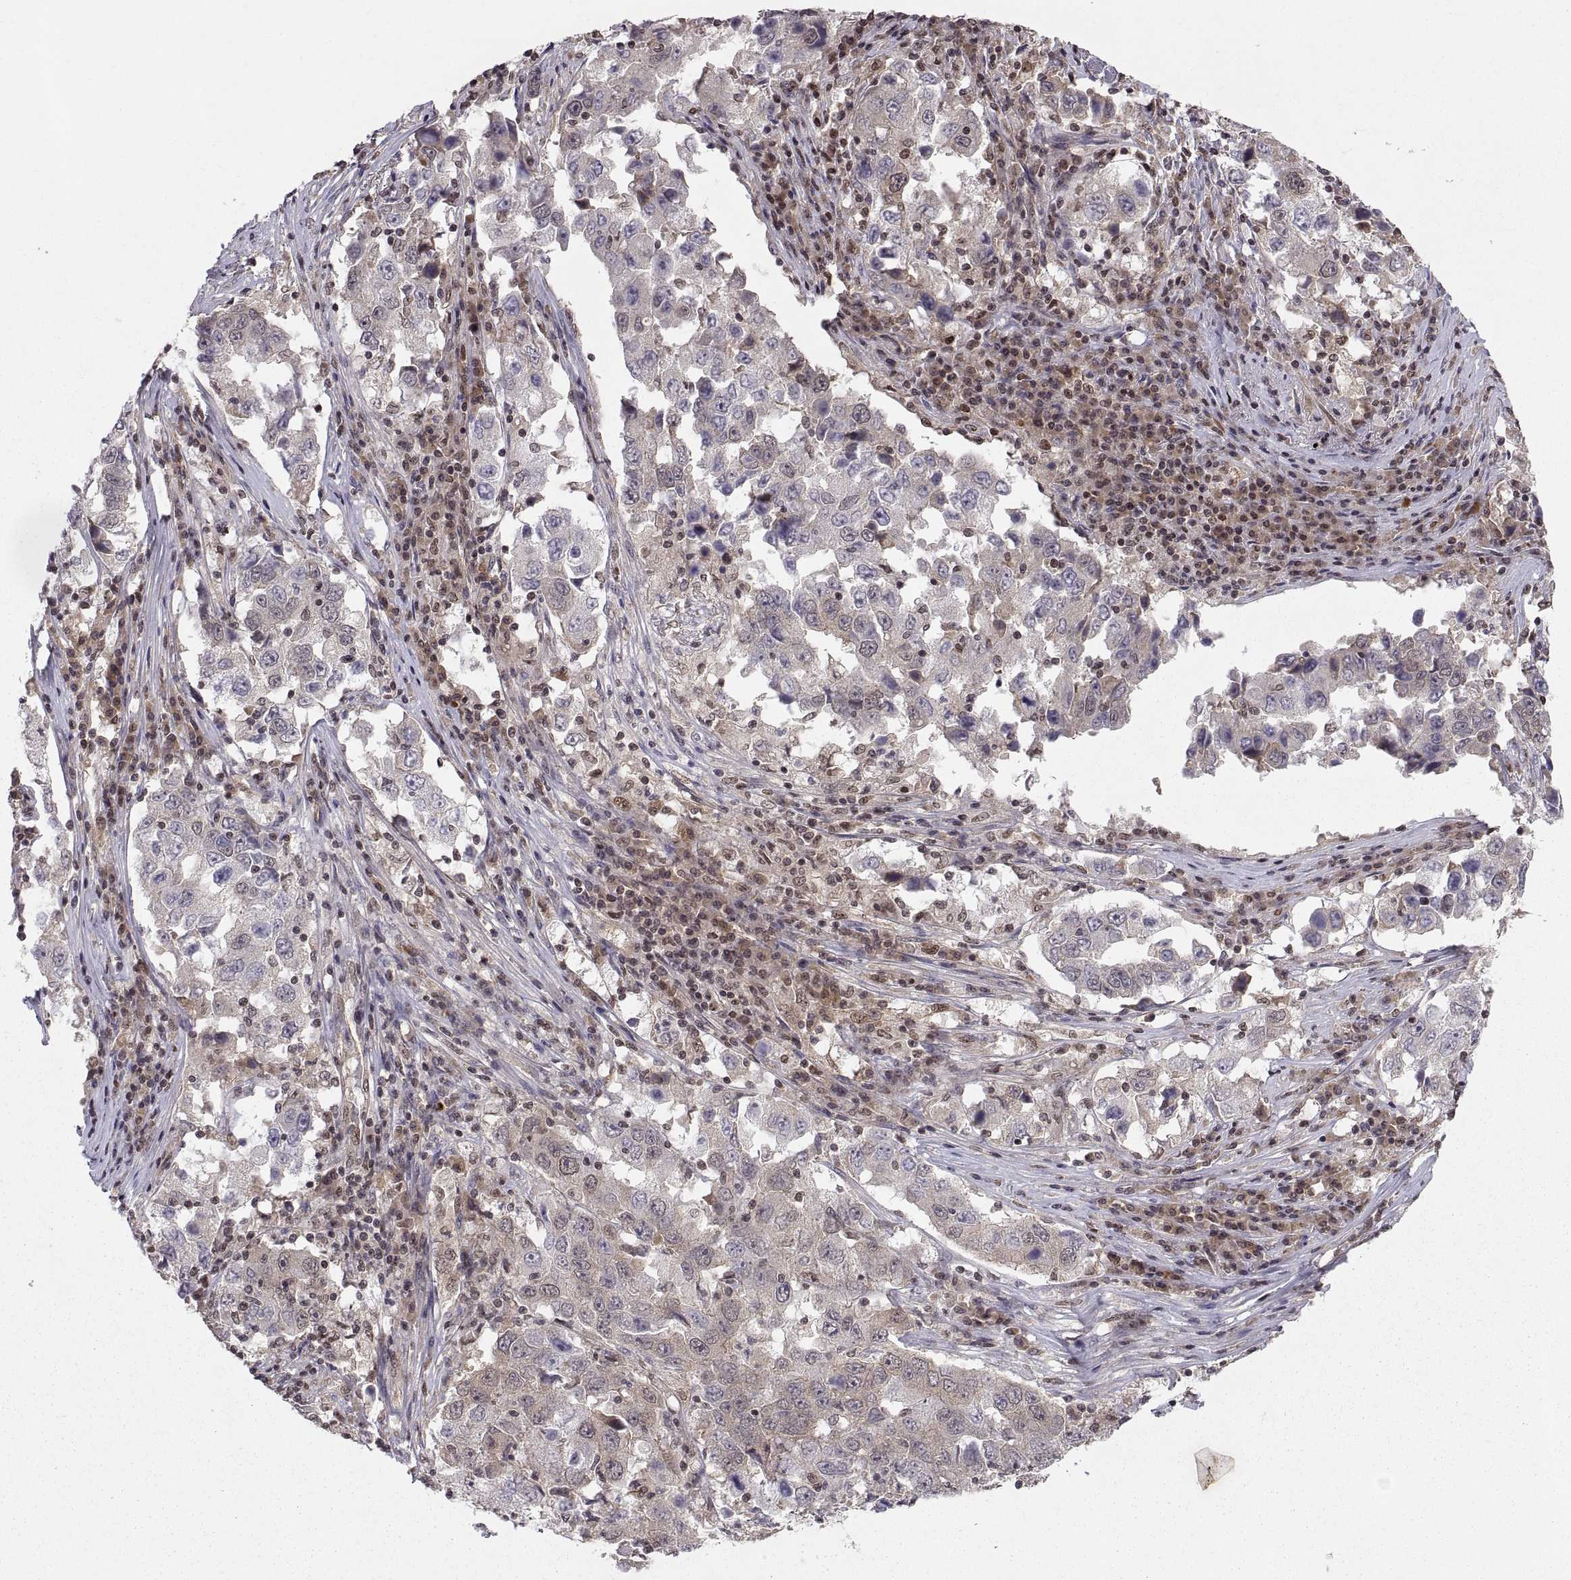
{"staining": {"intensity": "weak", "quantity": "25%-75%", "location": "cytoplasmic/membranous"}, "tissue": "lung cancer", "cell_type": "Tumor cells", "image_type": "cancer", "snomed": [{"axis": "morphology", "description": "Adenocarcinoma, NOS"}, {"axis": "topography", "description": "Lung"}], "caption": "A brown stain labels weak cytoplasmic/membranous positivity of a protein in lung cancer tumor cells.", "gene": "ABL2", "patient": {"sex": "male", "age": 73}}